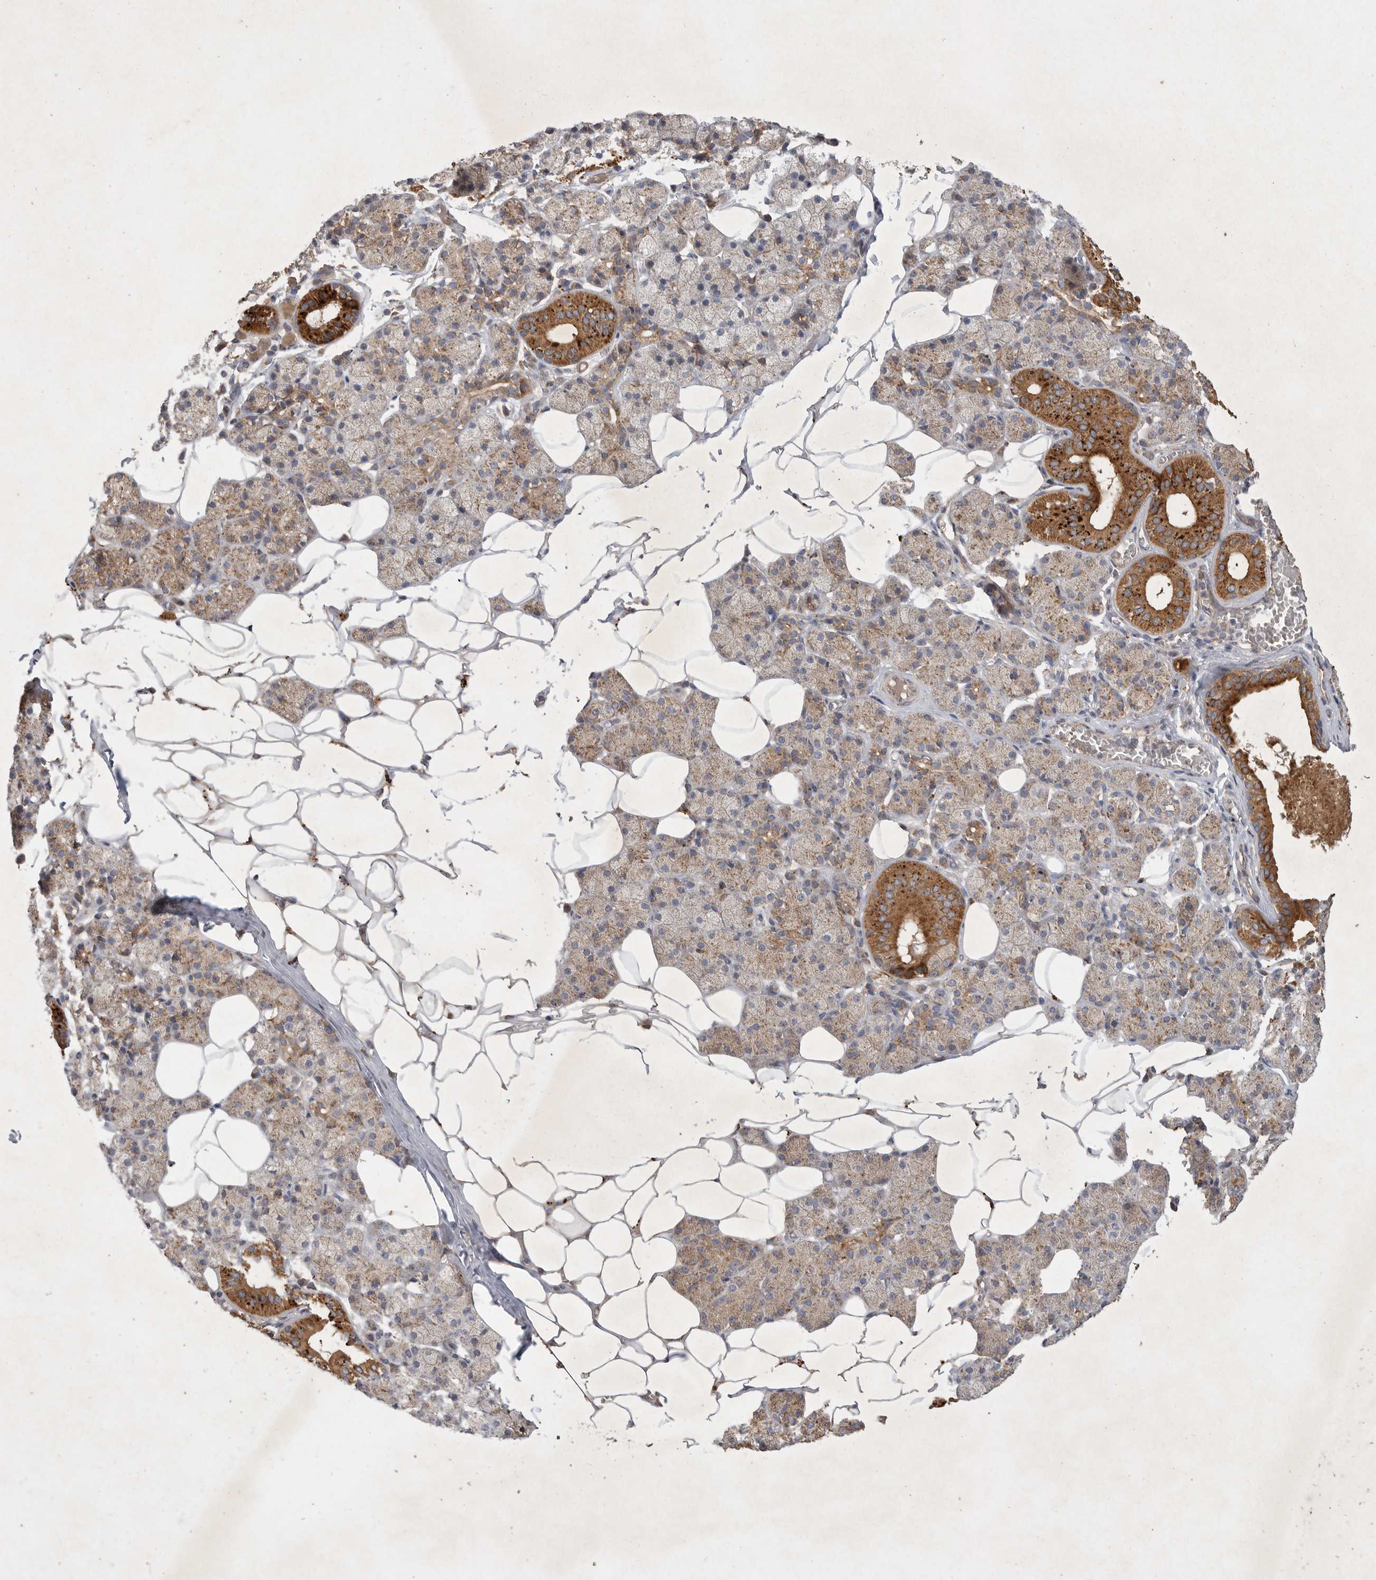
{"staining": {"intensity": "strong", "quantity": "<25%", "location": "cytoplasmic/membranous"}, "tissue": "salivary gland", "cell_type": "Glandular cells", "image_type": "normal", "snomed": [{"axis": "morphology", "description": "Normal tissue, NOS"}, {"axis": "topography", "description": "Salivary gland"}], "caption": "DAB immunohistochemical staining of normal salivary gland shows strong cytoplasmic/membranous protein positivity in about <25% of glandular cells.", "gene": "MRPL41", "patient": {"sex": "female", "age": 33}}